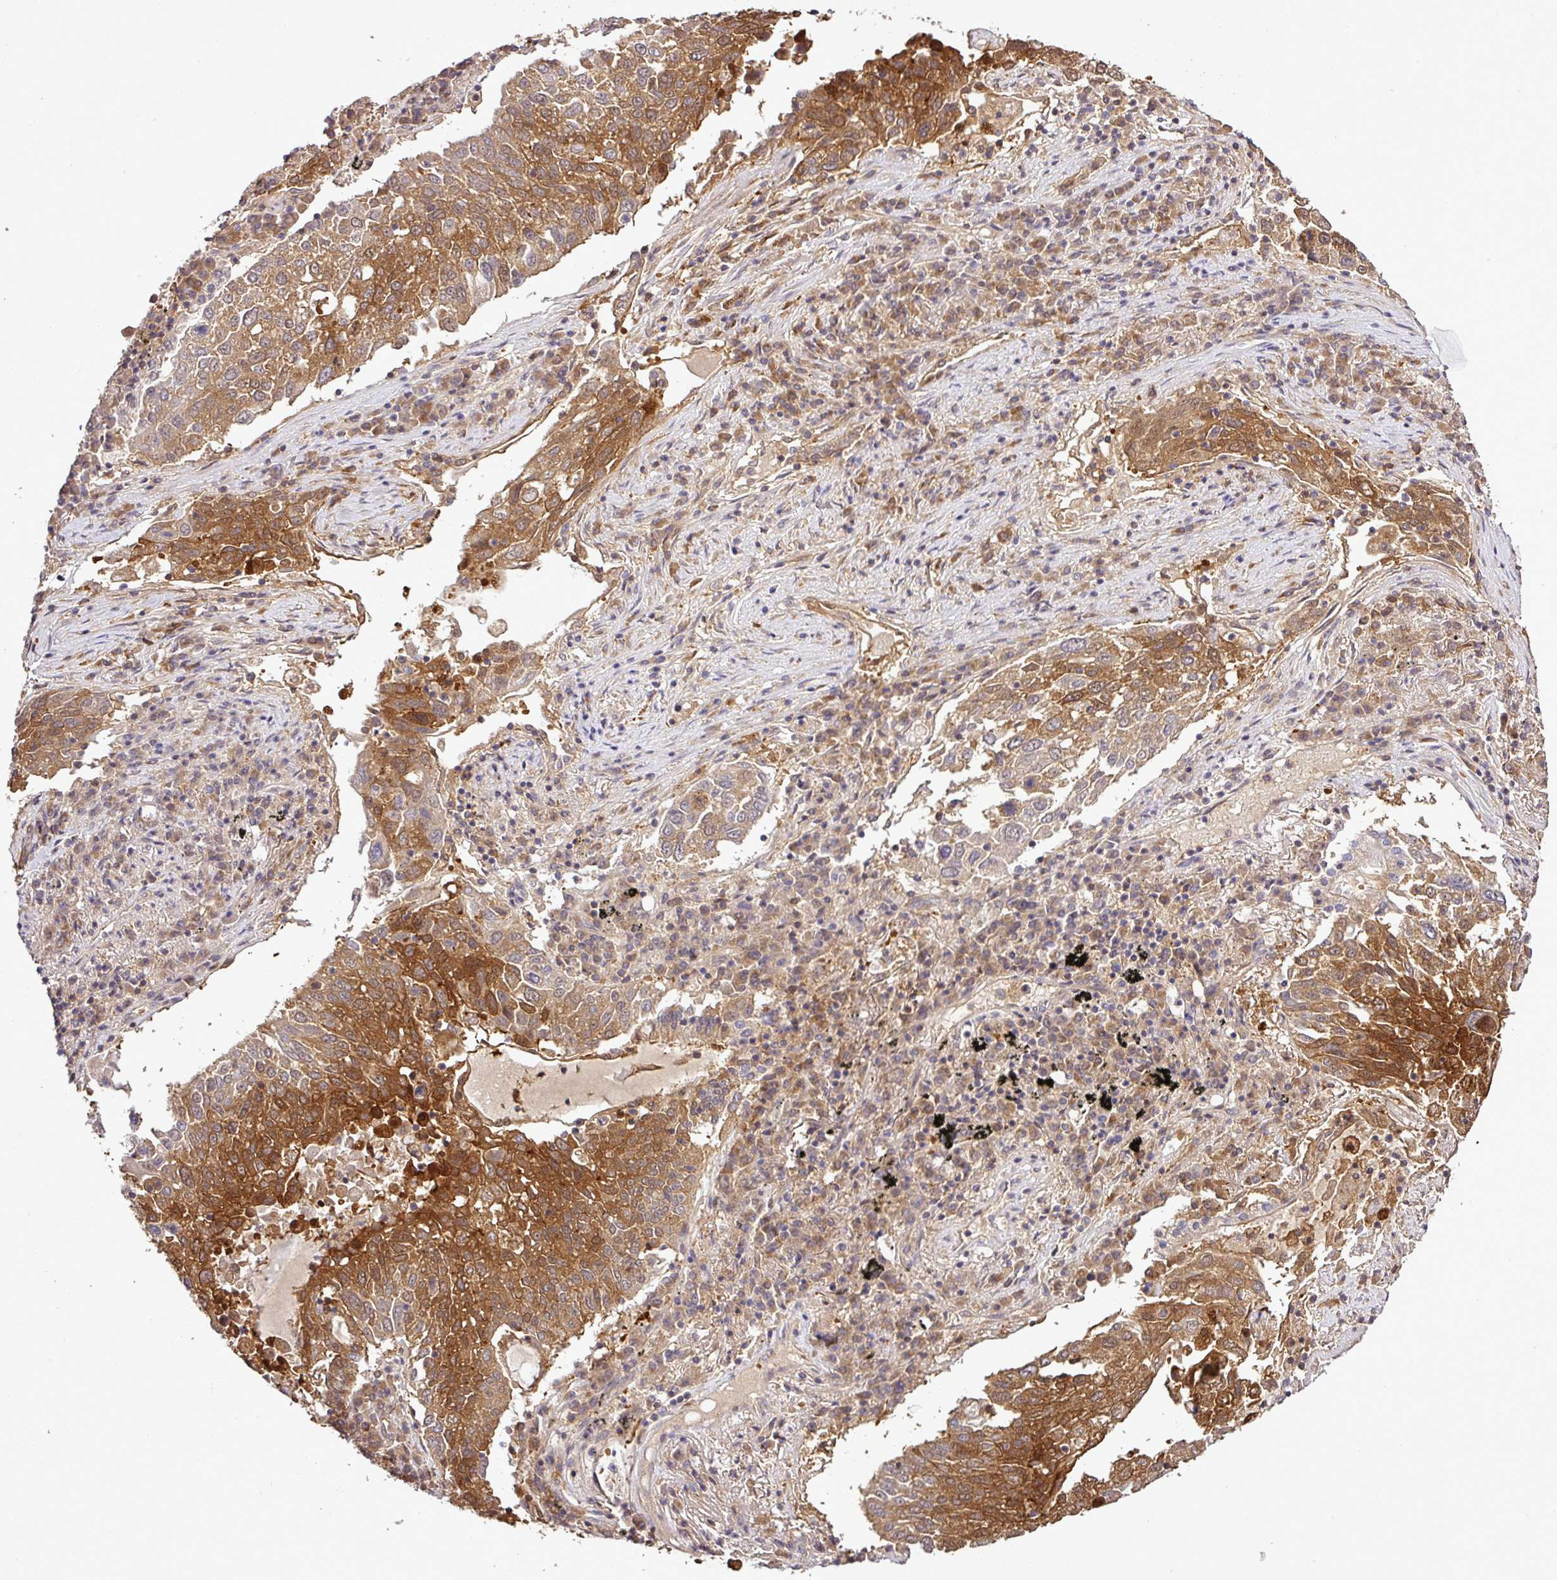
{"staining": {"intensity": "moderate", "quantity": ">75%", "location": "cytoplasmic/membranous"}, "tissue": "lung cancer", "cell_type": "Tumor cells", "image_type": "cancer", "snomed": [{"axis": "morphology", "description": "Squamous cell carcinoma, NOS"}, {"axis": "topography", "description": "Lung"}], "caption": "A medium amount of moderate cytoplasmic/membranous positivity is identified in about >75% of tumor cells in lung squamous cell carcinoma tissue.", "gene": "TMEM107", "patient": {"sex": "male", "age": 65}}